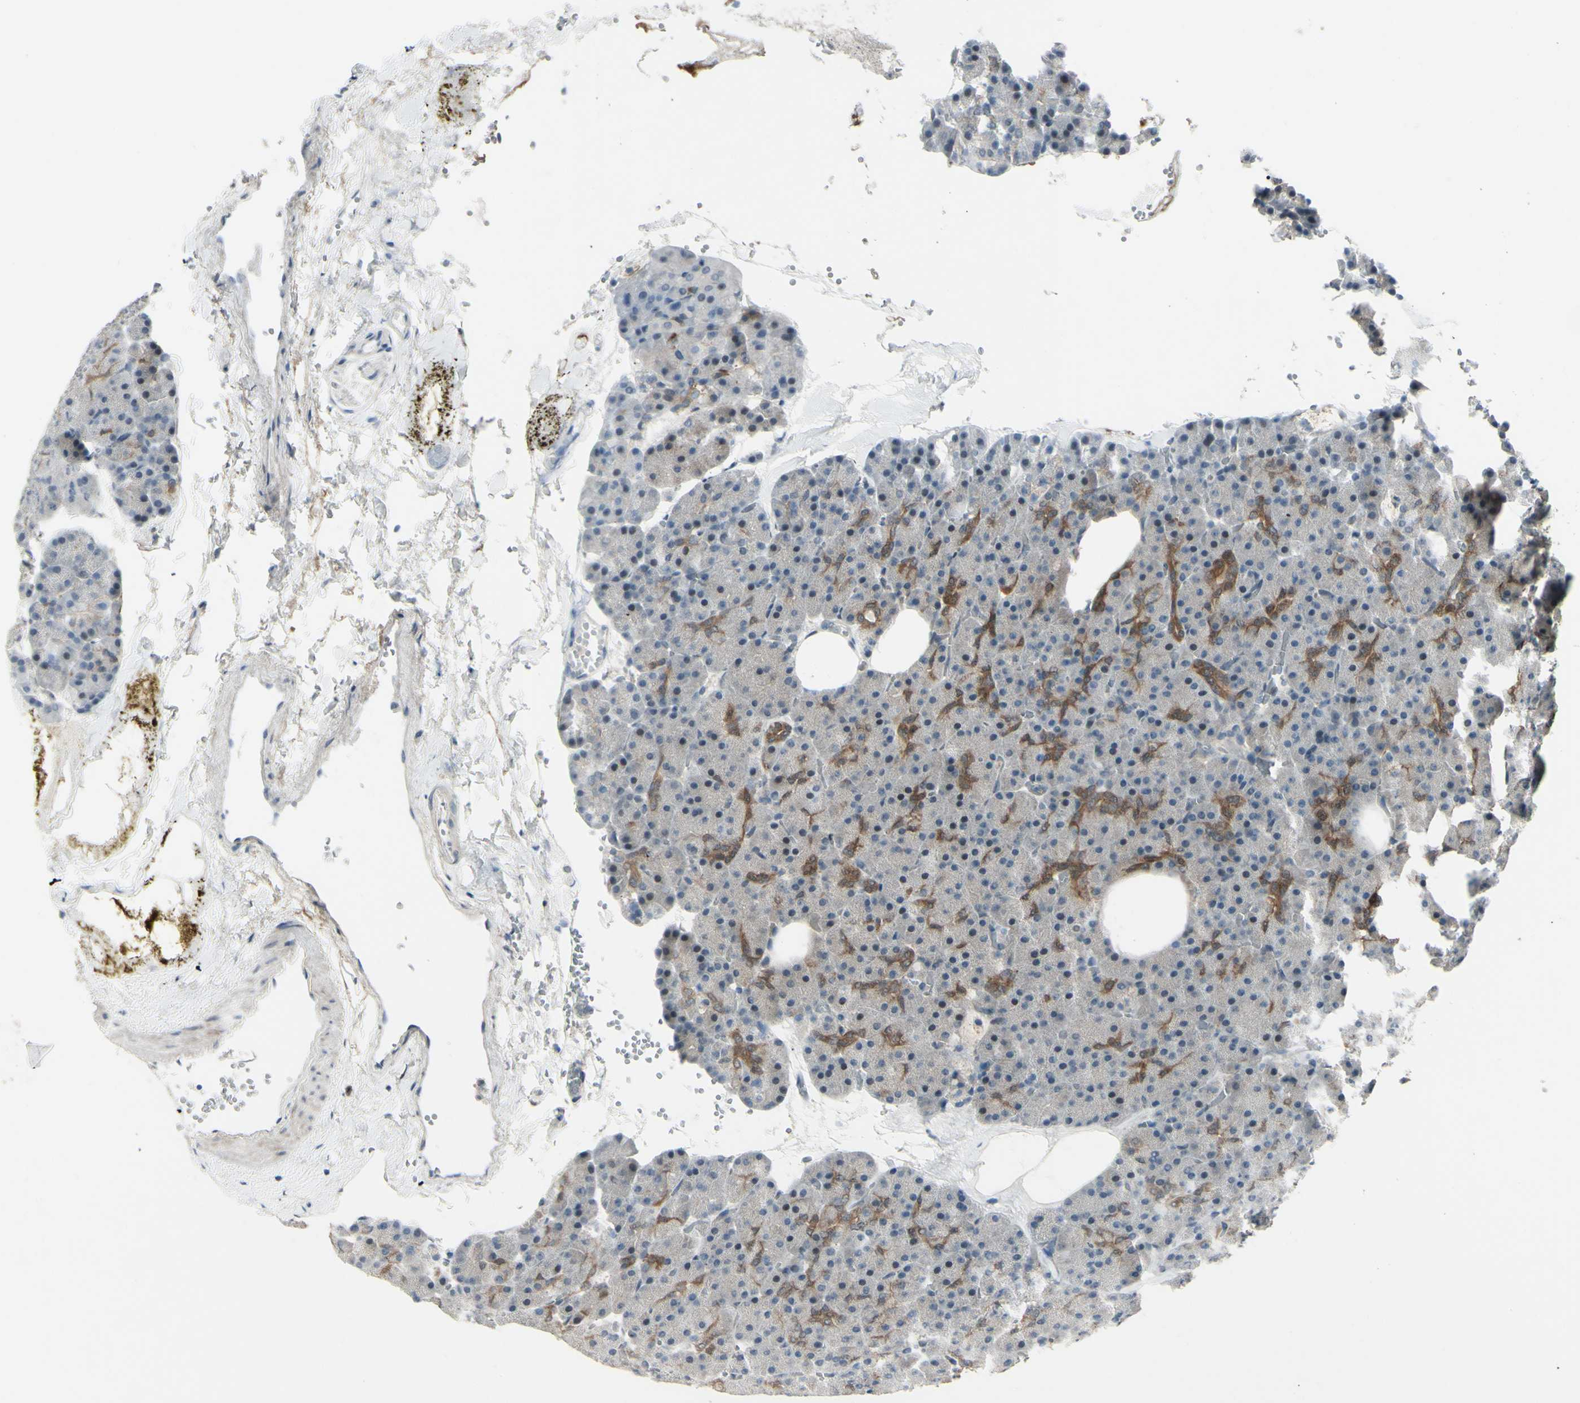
{"staining": {"intensity": "moderate", "quantity": "<25%", "location": "cytoplasmic/membranous"}, "tissue": "pancreas", "cell_type": "Exocrine glandular cells", "image_type": "normal", "snomed": [{"axis": "morphology", "description": "Normal tissue, NOS"}, {"axis": "topography", "description": "Pancreas"}], "caption": "A high-resolution image shows immunohistochemistry (IHC) staining of benign pancreas, which exhibits moderate cytoplasmic/membranous positivity in approximately <25% of exocrine glandular cells. (brown staining indicates protein expression, while blue staining denotes nuclei).", "gene": "ETNK1", "patient": {"sex": "female", "age": 35}}